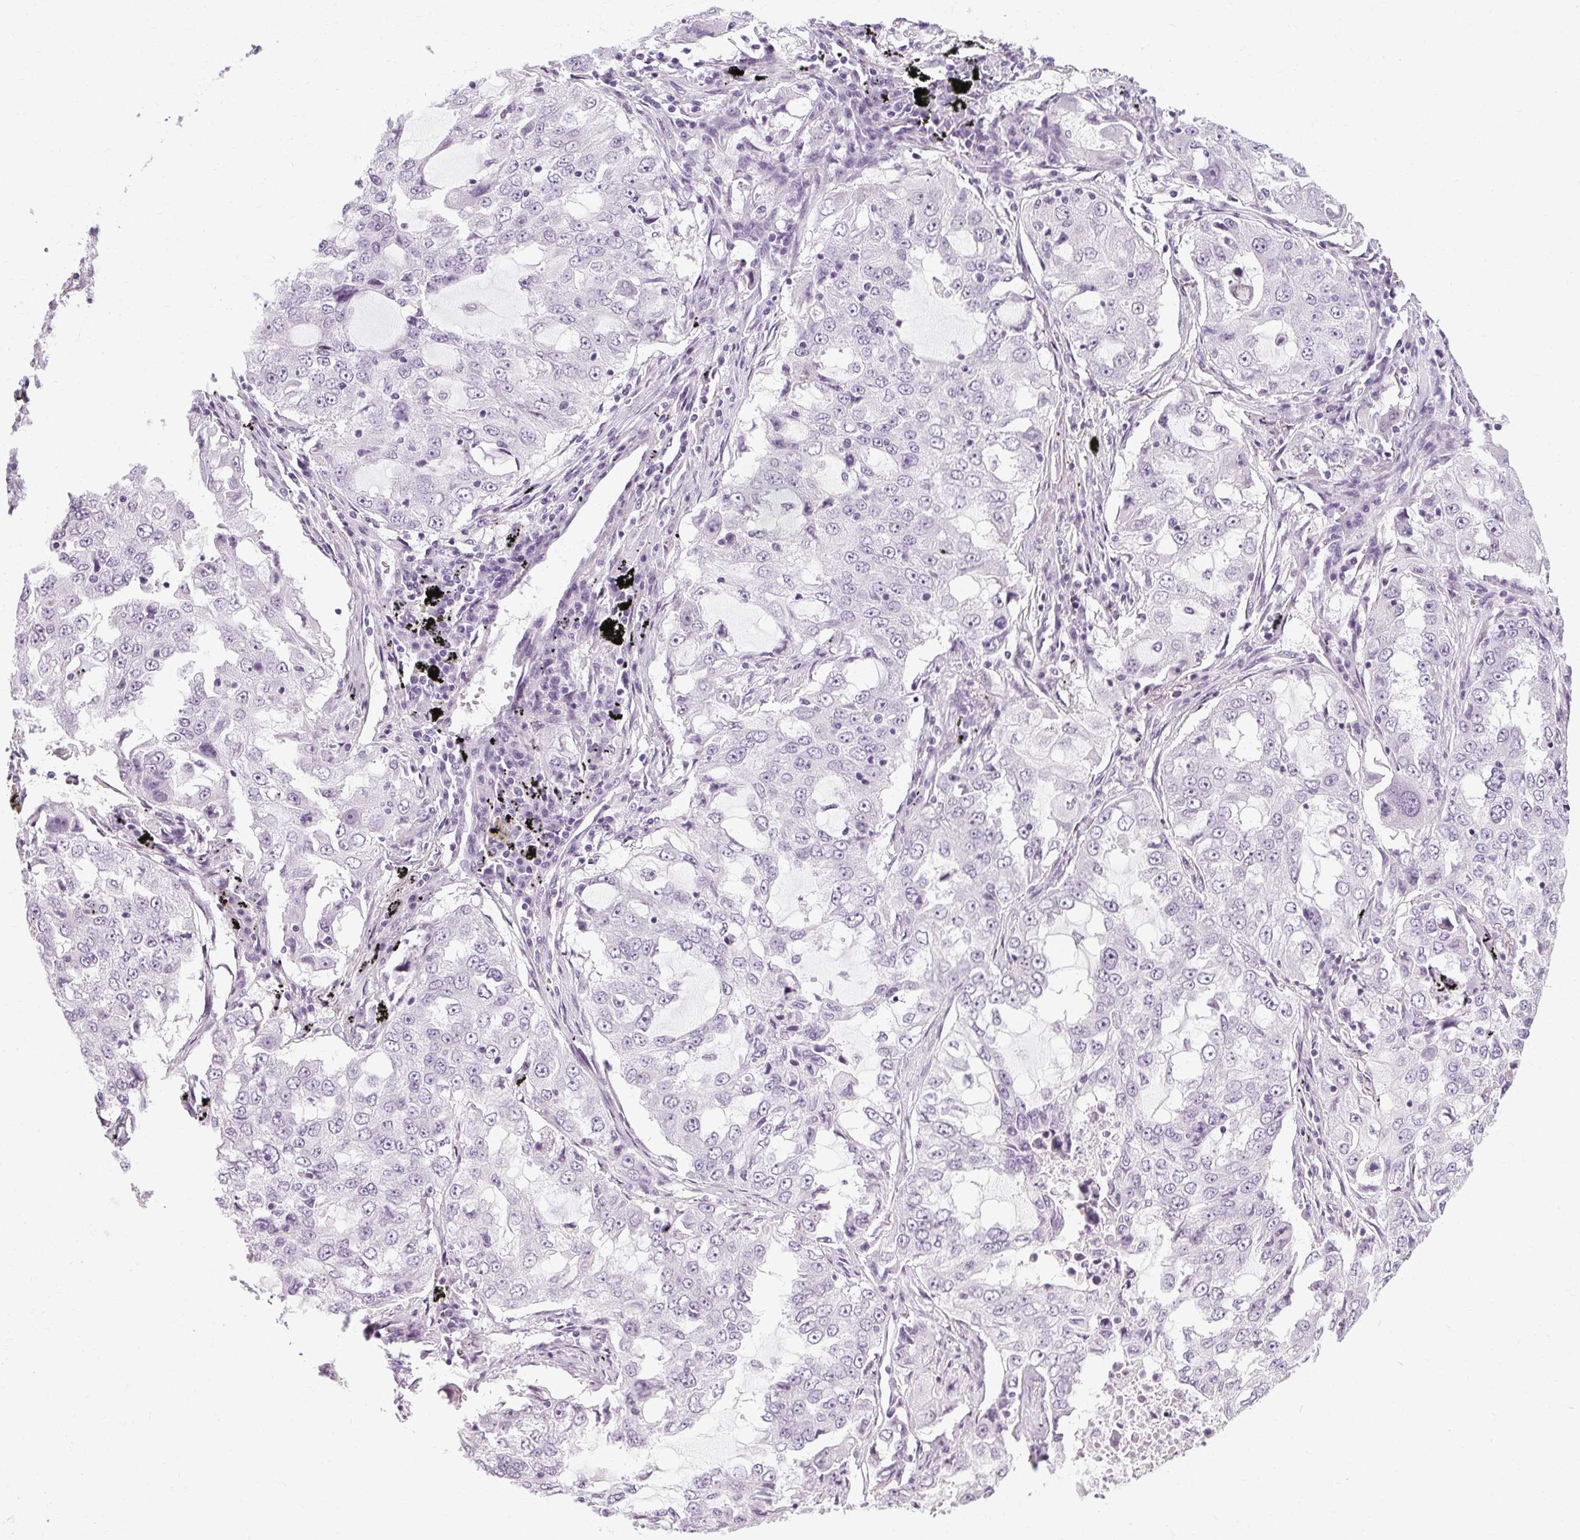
{"staining": {"intensity": "negative", "quantity": "none", "location": "none"}, "tissue": "lung cancer", "cell_type": "Tumor cells", "image_type": "cancer", "snomed": [{"axis": "morphology", "description": "Adenocarcinoma, NOS"}, {"axis": "topography", "description": "Lung"}], "caption": "This is a image of immunohistochemistry (IHC) staining of lung cancer (adenocarcinoma), which shows no positivity in tumor cells.", "gene": "POMC", "patient": {"sex": "female", "age": 61}}